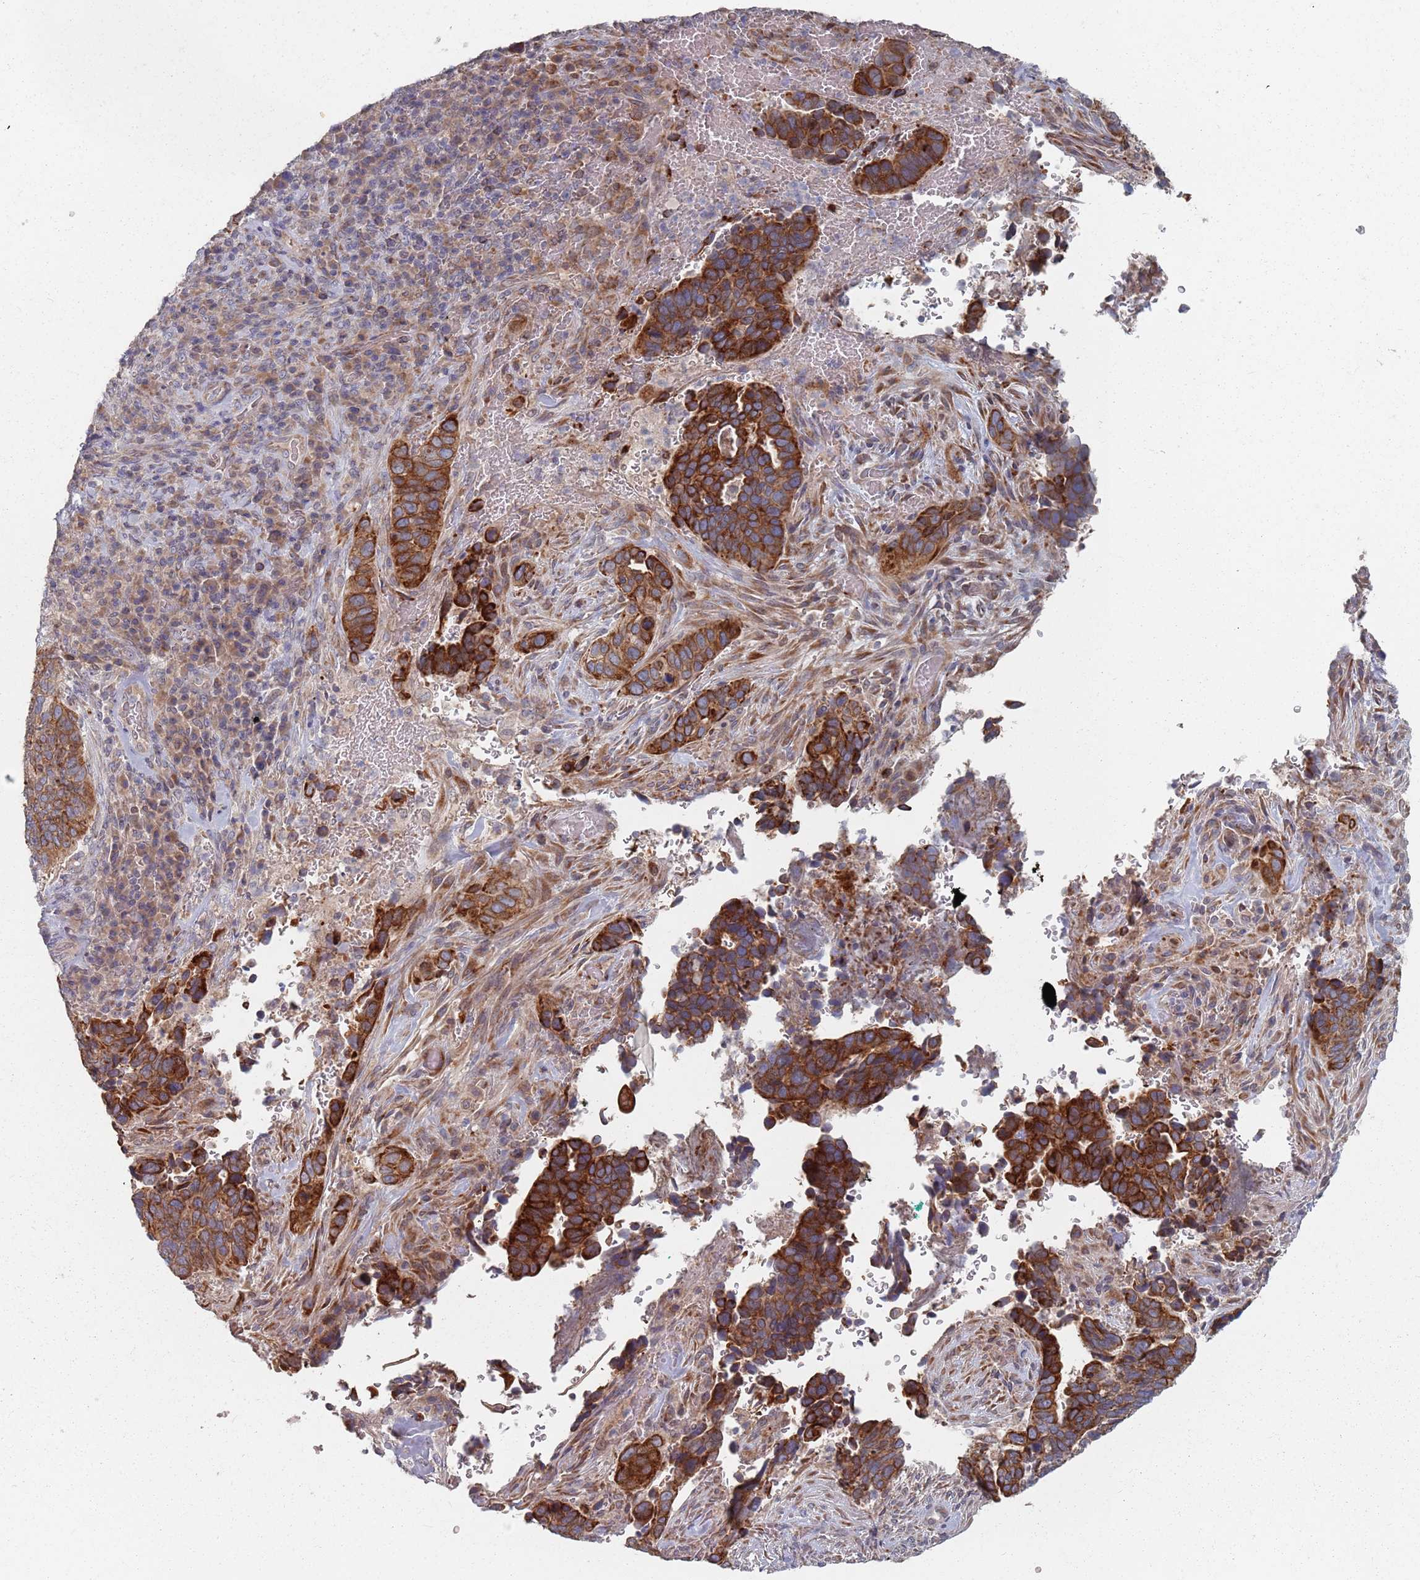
{"staining": {"intensity": "strong", "quantity": ">75%", "location": "cytoplasmic/membranous"}, "tissue": "cervical cancer", "cell_type": "Tumor cells", "image_type": "cancer", "snomed": [{"axis": "morphology", "description": "Squamous cell carcinoma, NOS"}, {"axis": "topography", "description": "Cervix"}], "caption": "Immunohistochemical staining of human cervical cancer (squamous cell carcinoma) reveals high levels of strong cytoplasmic/membranous staining in about >75% of tumor cells.", "gene": "ADAL", "patient": {"sex": "female", "age": 38}}